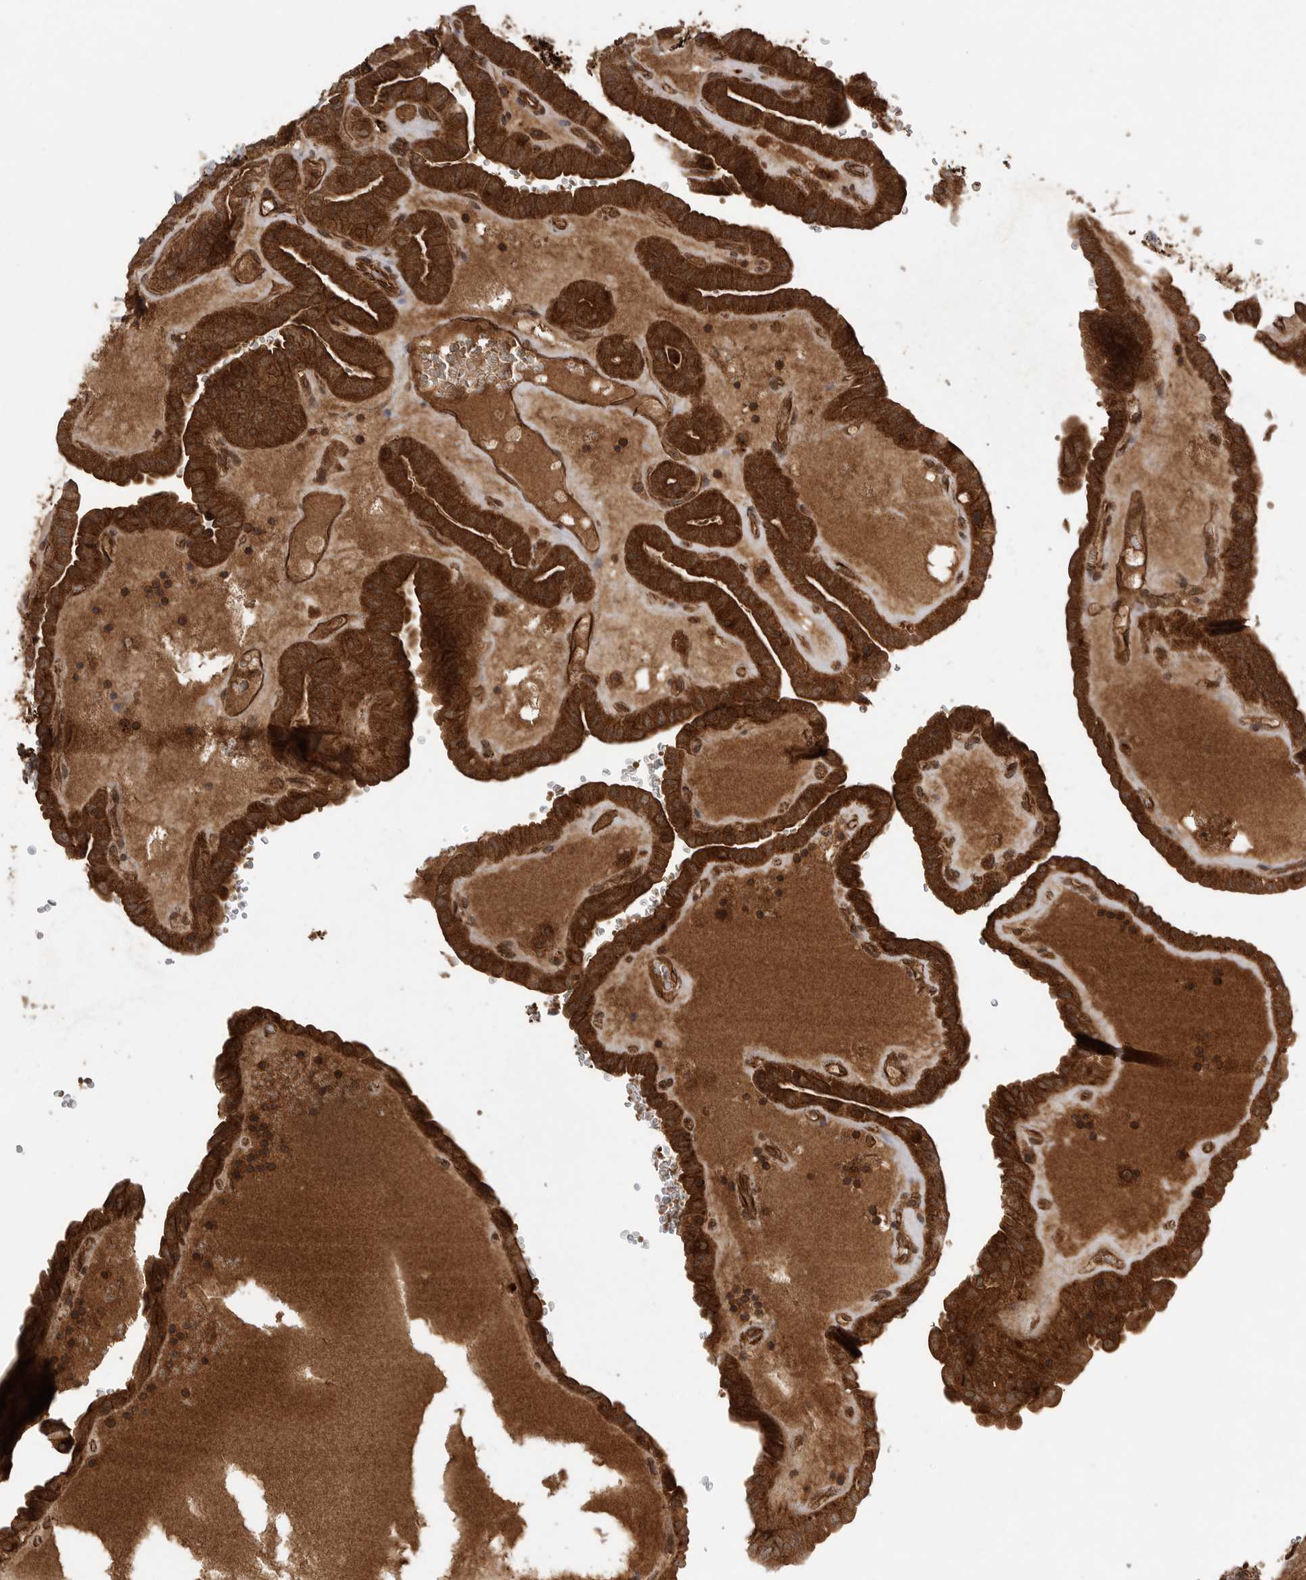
{"staining": {"intensity": "strong", "quantity": ">75%", "location": "cytoplasmic/membranous"}, "tissue": "thyroid cancer", "cell_type": "Tumor cells", "image_type": "cancer", "snomed": [{"axis": "morphology", "description": "Papillary adenocarcinoma, NOS"}, {"axis": "topography", "description": "Thyroid gland"}], "caption": "There is high levels of strong cytoplasmic/membranous positivity in tumor cells of thyroid papillary adenocarcinoma, as demonstrated by immunohistochemical staining (brown color).", "gene": "PRDX4", "patient": {"sex": "male", "age": 77}}